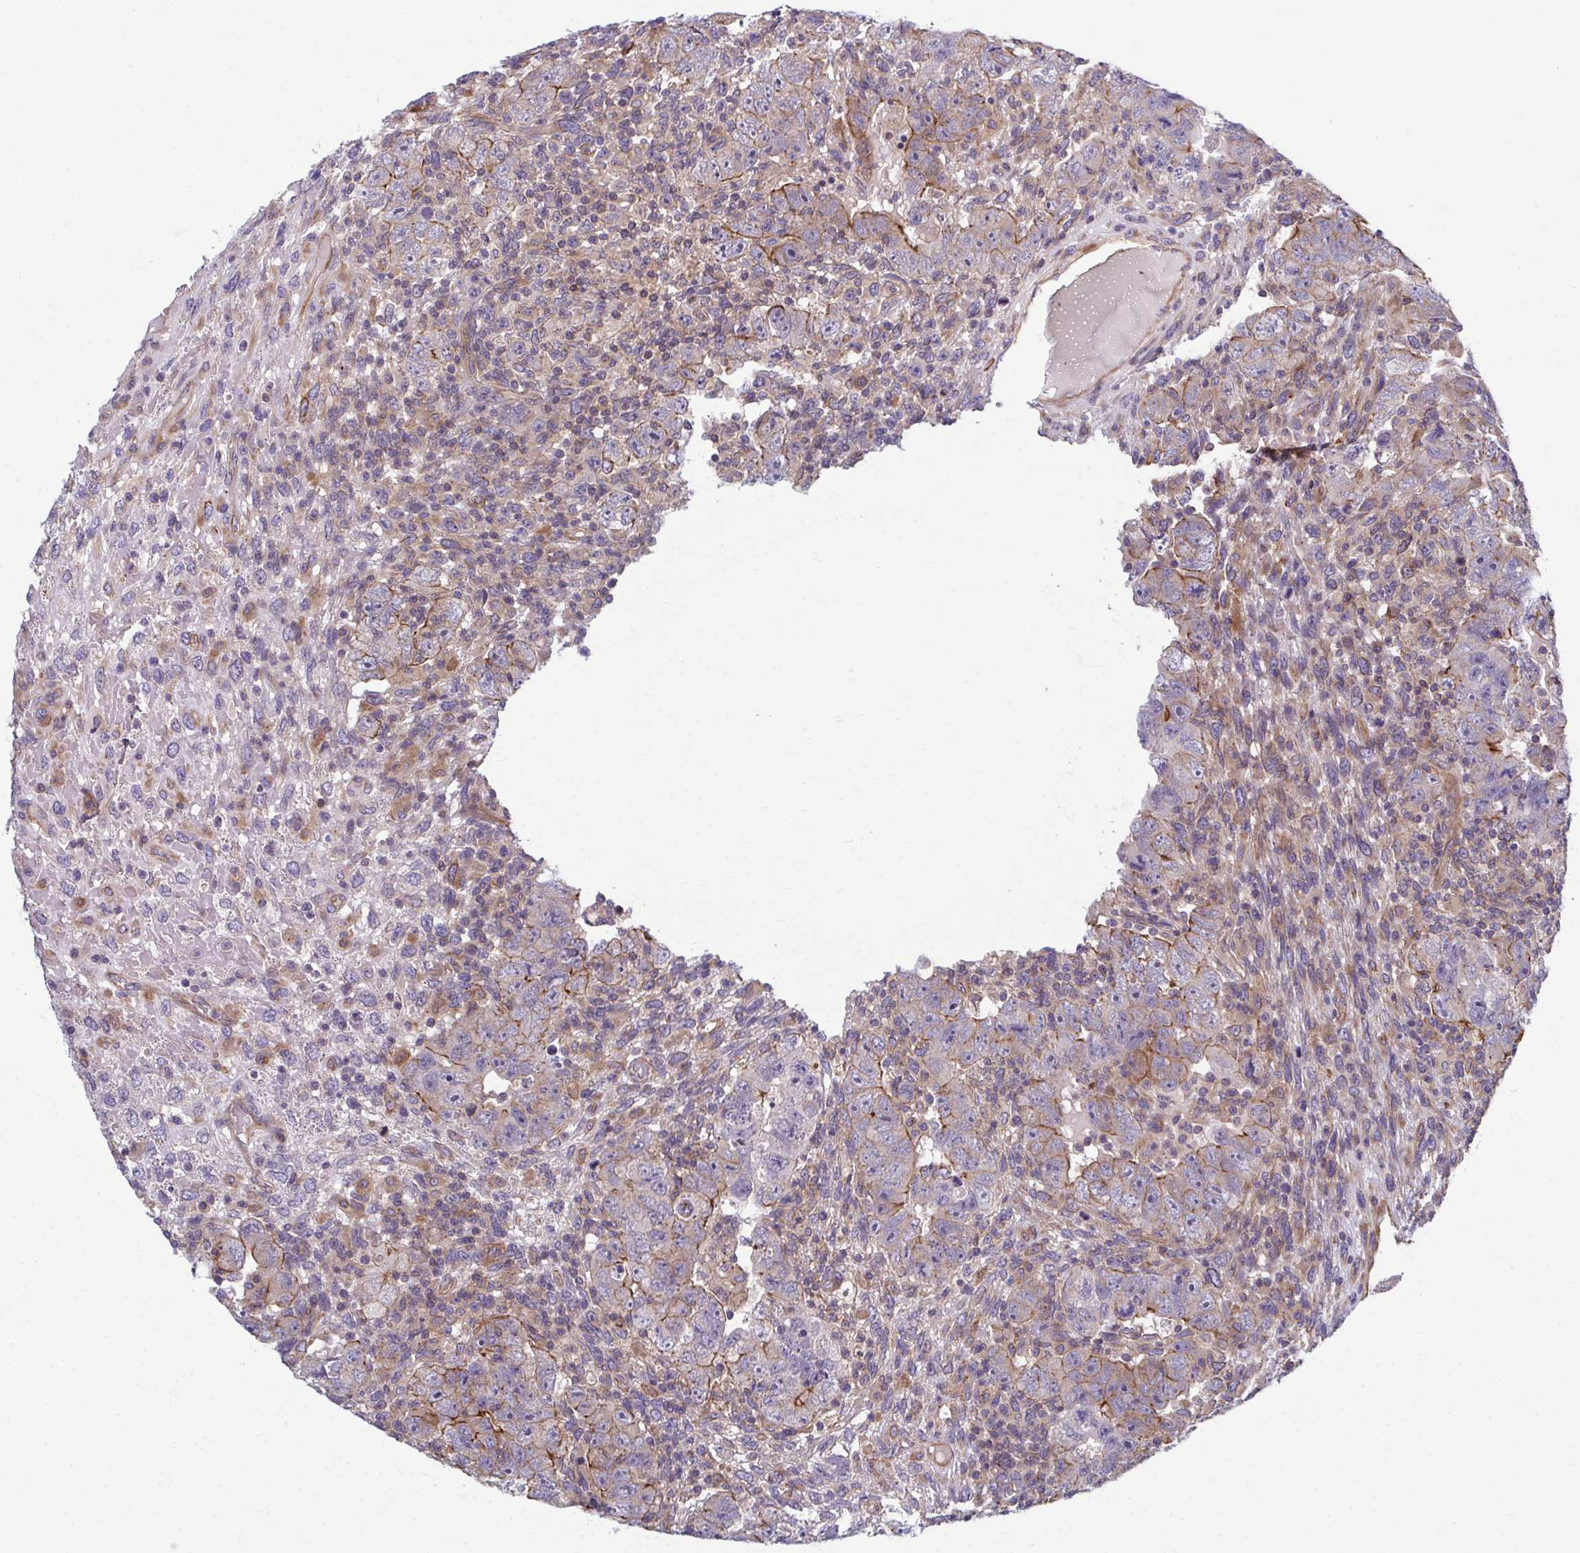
{"staining": {"intensity": "moderate", "quantity": "<25%", "location": "cytoplasmic/membranous"}, "tissue": "testis cancer", "cell_type": "Tumor cells", "image_type": "cancer", "snomed": [{"axis": "morphology", "description": "Carcinoma, Embryonal, NOS"}, {"axis": "topography", "description": "Testis"}], "caption": "The histopathology image displays a brown stain indicating the presence of a protein in the cytoplasmic/membranous of tumor cells in testis cancer (embryonal carcinoma). The protein is shown in brown color, while the nuclei are stained blue.", "gene": "EID2B", "patient": {"sex": "male", "age": 24}}